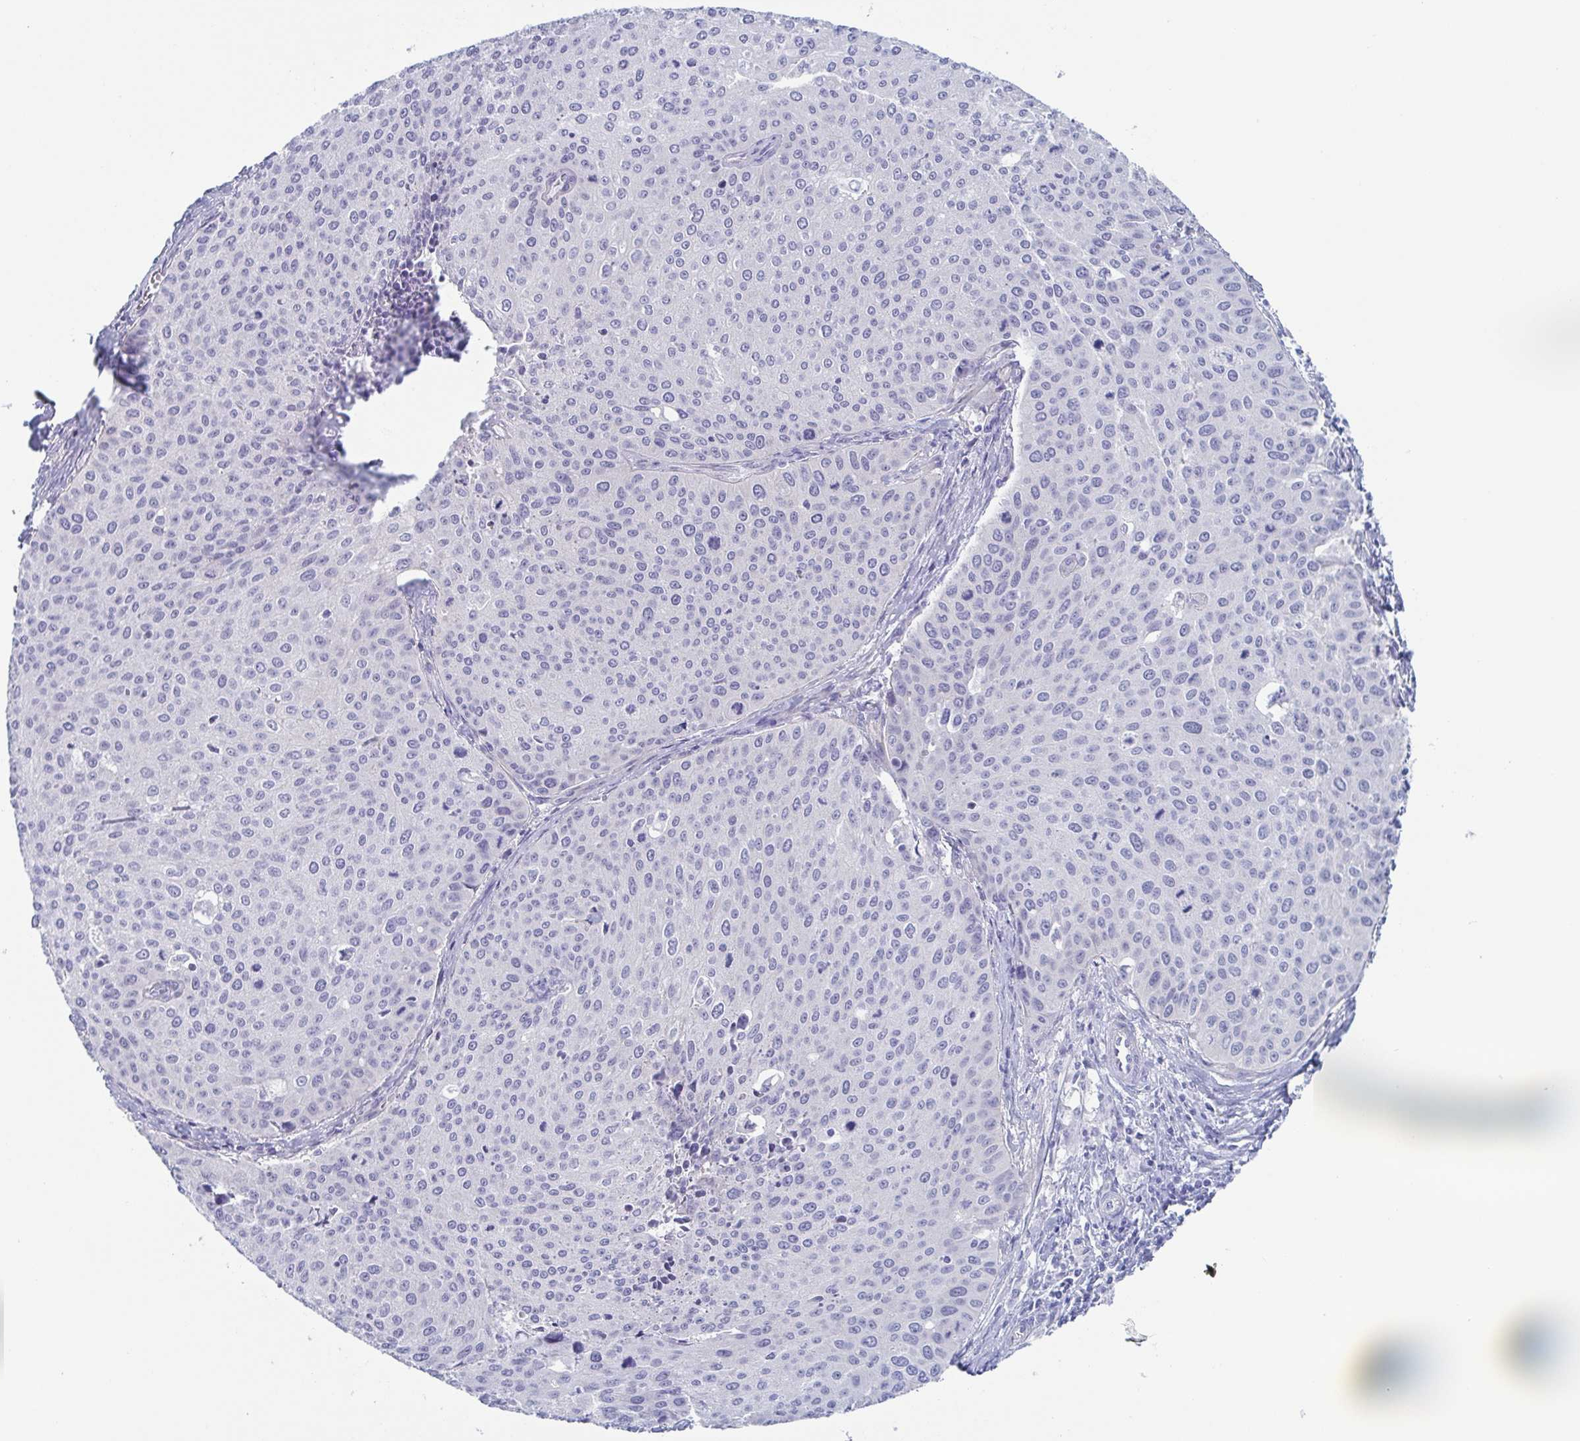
{"staining": {"intensity": "negative", "quantity": "none", "location": "none"}, "tissue": "cervical cancer", "cell_type": "Tumor cells", "image_type": "cancer", "snomed": [{"axis": "morphology", "description": "Squamous cell carcinoma, NOS"}, {"axis": "topography", "description": "Cervix"}], "caption": "An image of human cervical cancer (squamous cell carcinoma) is negative for staining in tumor cells.", "gene": "DYNC1I1", "patient": {"sex": "female", "age": 38}}